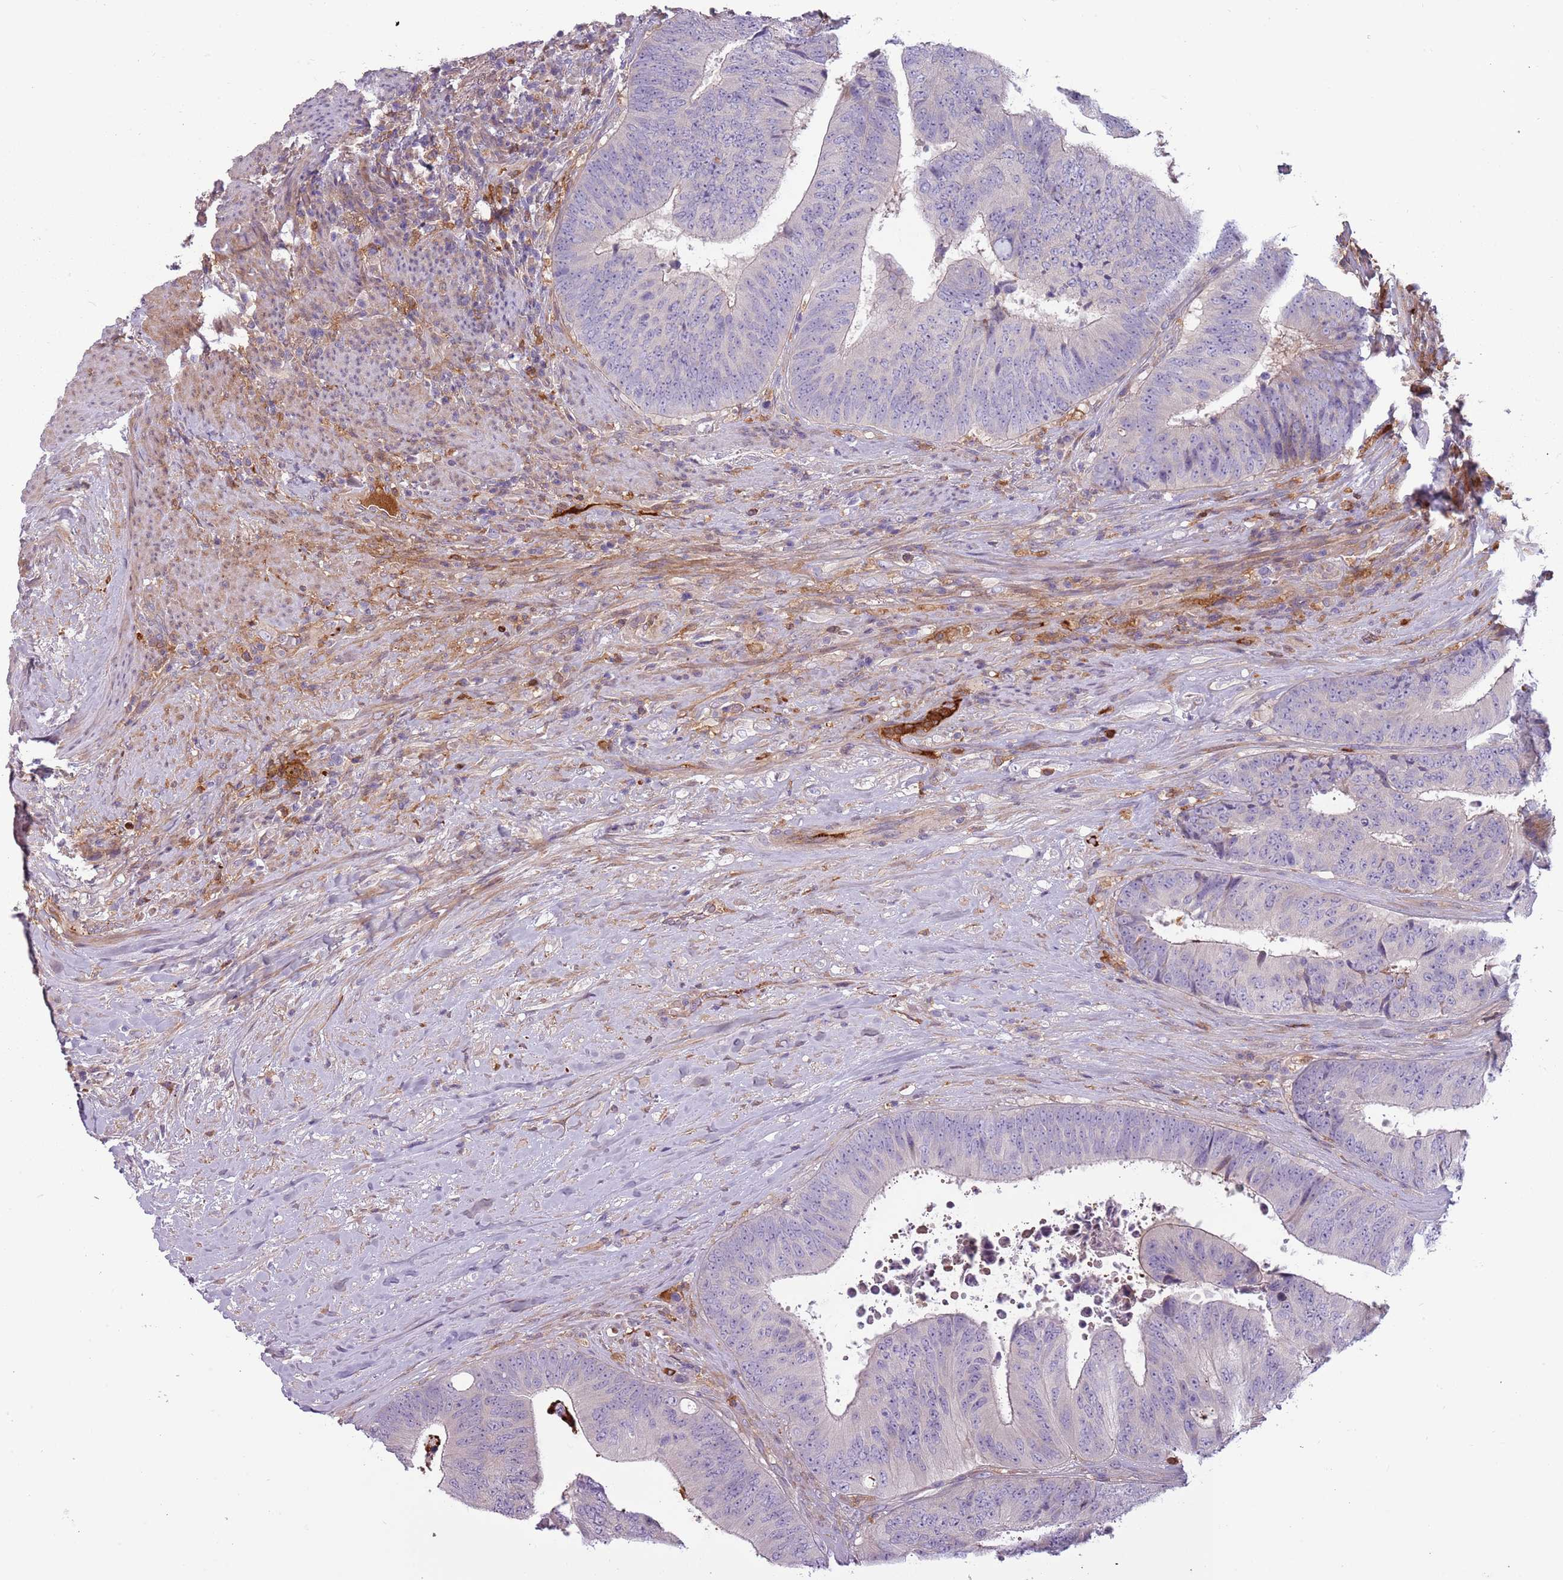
{"staining": {"intensity": "negative", "quantity": "none", "location": "none"}, "tissue": "colorectal cancer", "cell_type": "Tumor cells", "image_type": "cancer", "snomed": [{"axis": "morphology", "description": "Adenocarcinoma, NOS"}, {"axis": "topography", "description": "Rectum"}], "caption": "A photomicrograph of colorectal cancer stained for a protein reveals no brown staining in tumor cells.", "gene": "NADK", "patient": {"sex": "male", "age": 72}}